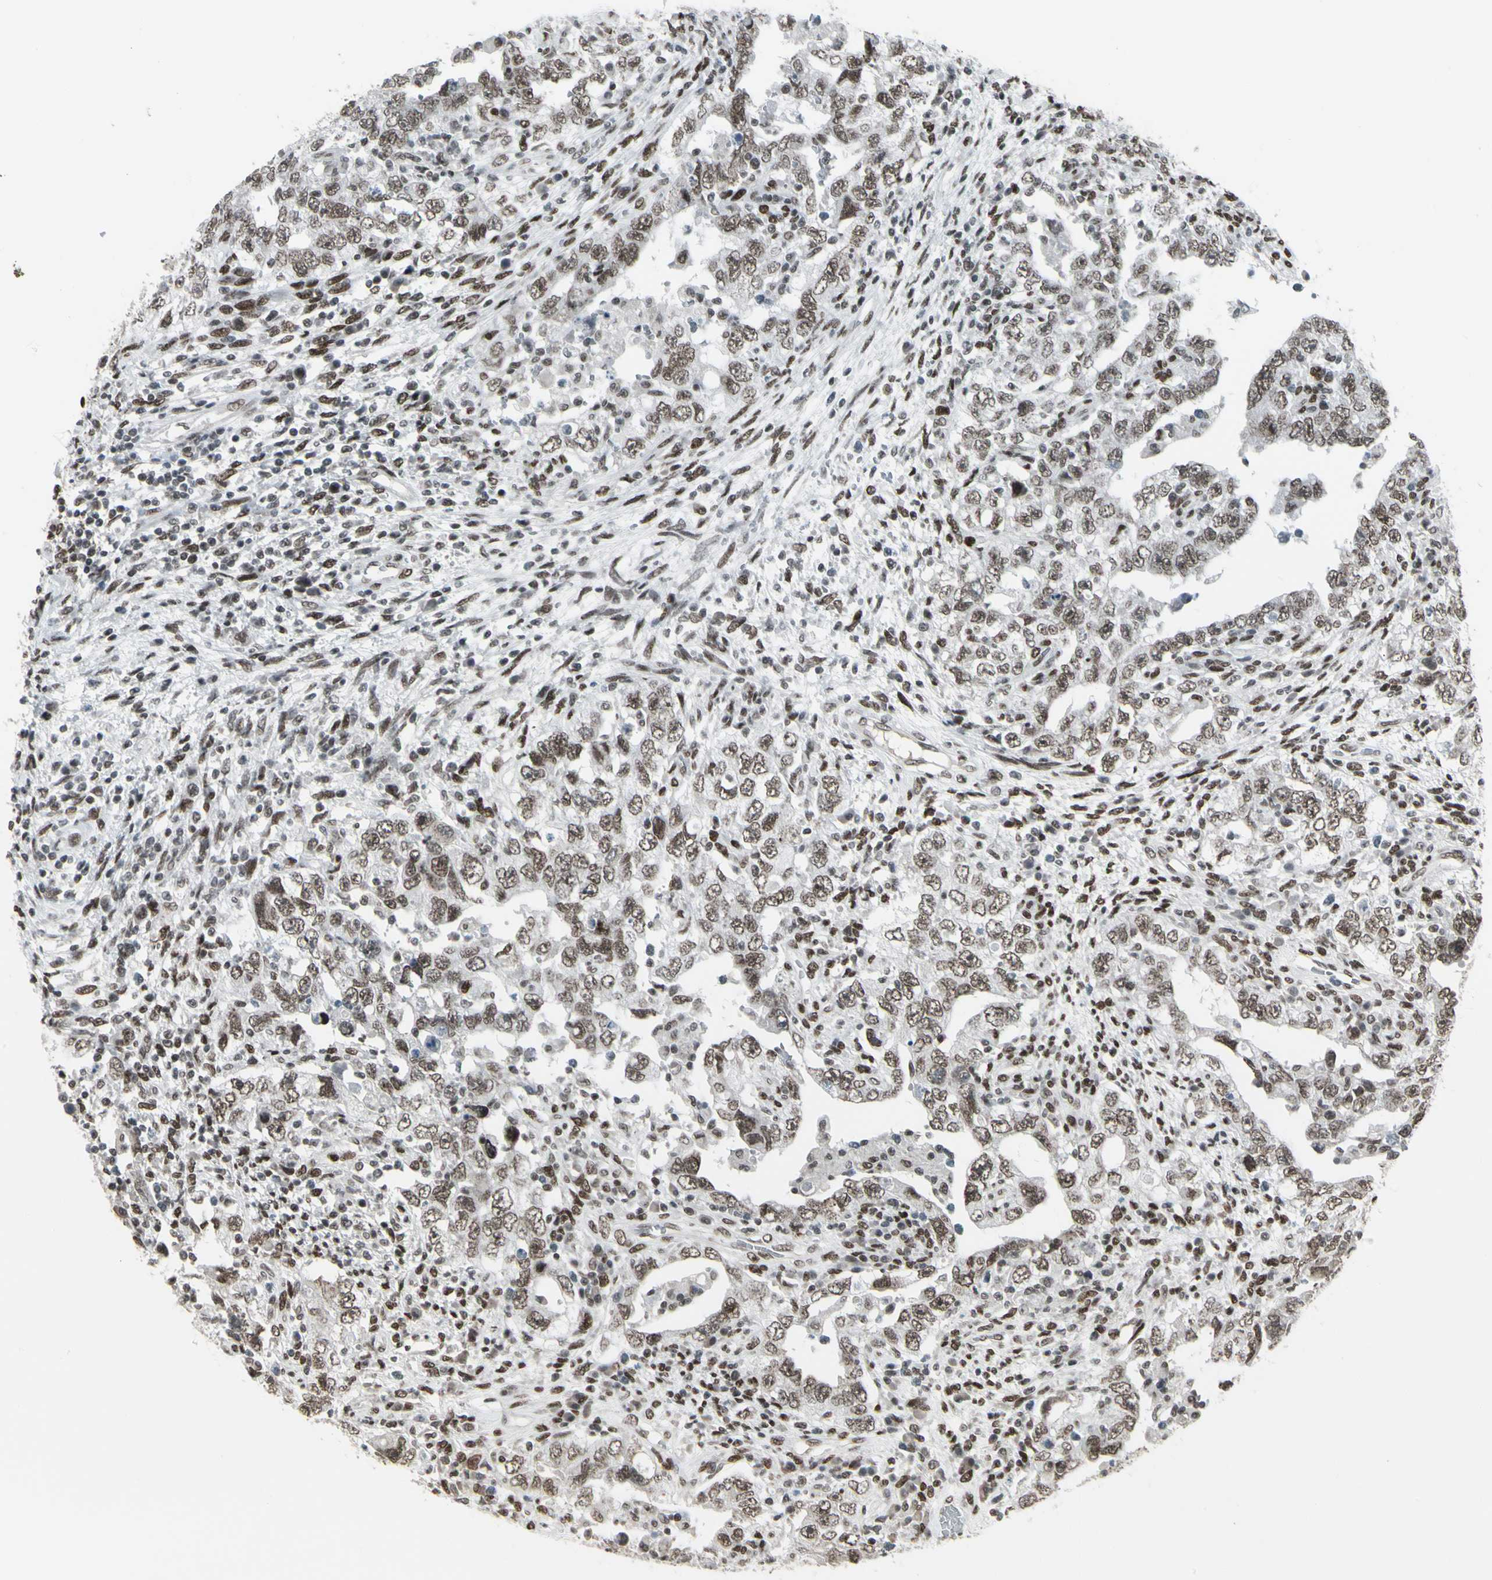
{"staining": {"intensity": "moderate", "quantity": ">75%", "location": "nuclear"}, "tissue": "testis cancer", "cell_type": "Tumor cells", "image_type": "cancer", "snomed": [{"axis": "morphology", "description": "Carcinoma, Embryonal, NOS"}, {"axis": "topography", "description": "Testis"}], "caption": "Protein staining displays moderate nuclear positivity in approximately >75% of tumor cells in testis cancer (embryonal carcinoma).", "gene": "HMG20A", "patient": {"sex": "male", "age": 26}}